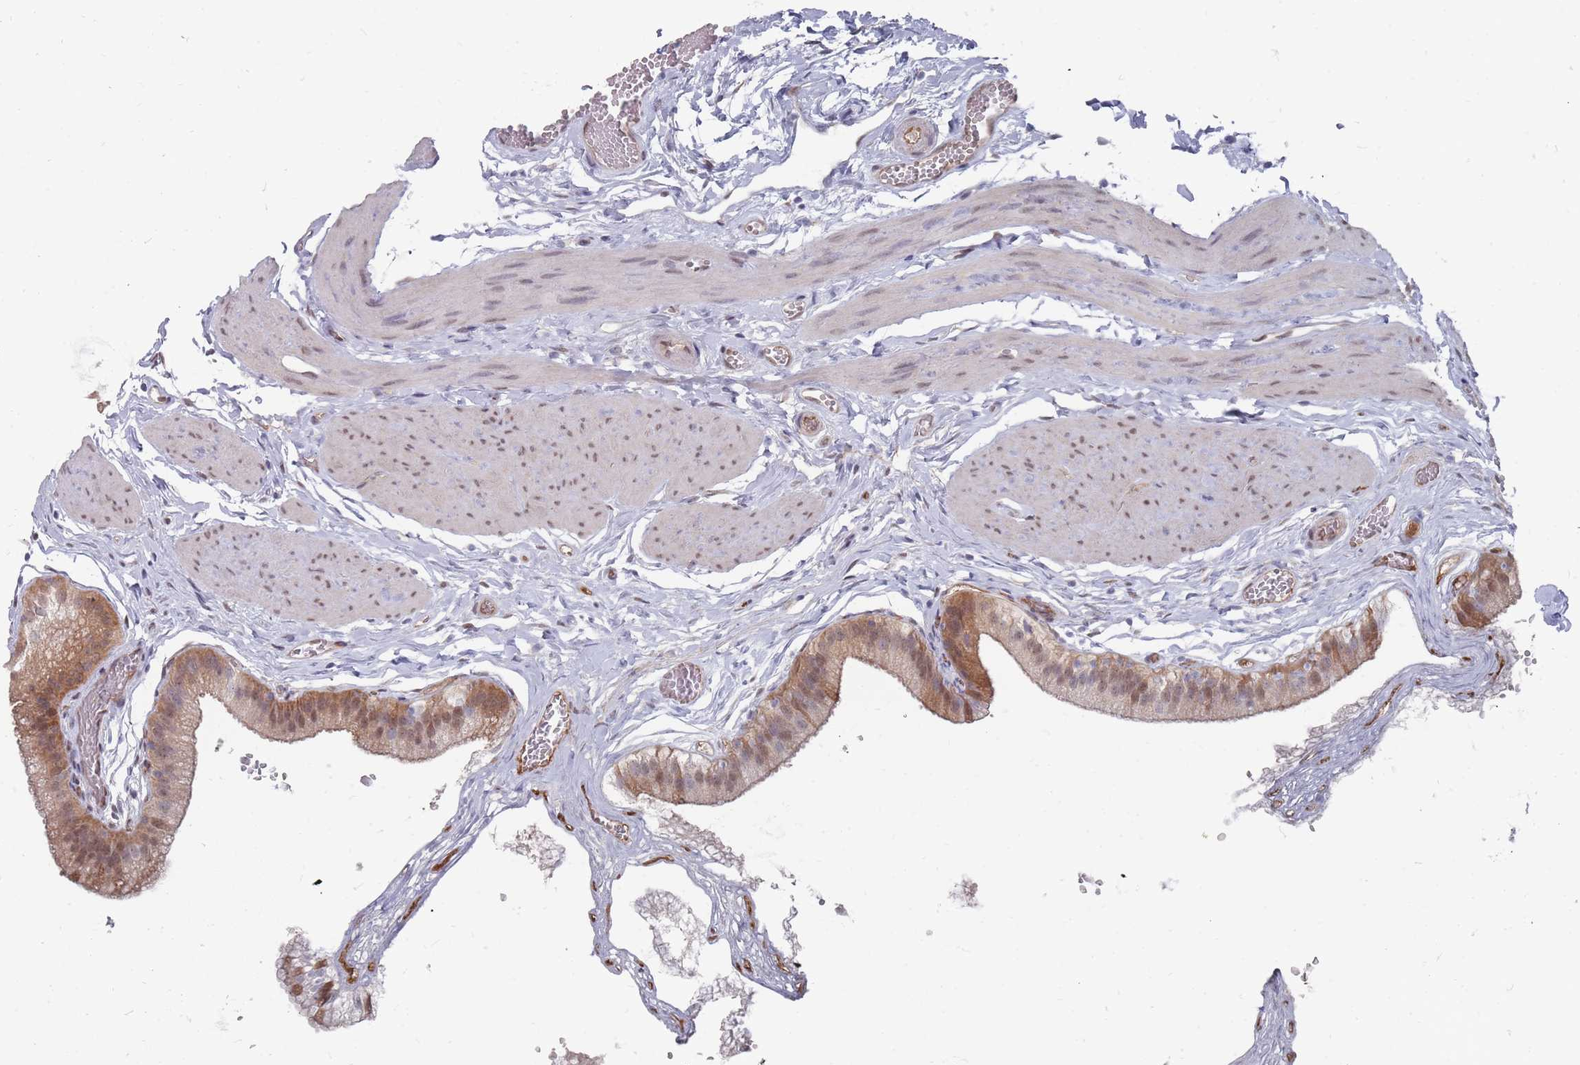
{"staining": {"intensity": "moderate", "quantity": "25%-75%", "location": "cytoplasmic/membranous,nuclear"}, "tissue": "gallbladder", "cell_type": "Glandular cells", "image_type": "normal", "snomed": [{"axis": "morphology", "description": "Normal tissue, NOS"}, {"axis": "topography", "description": "Gallbladder"}], "caption": "A brown stain labels moderate cytoplasmic/membranous,nuclear staining of a protein in glandular cells of unremarkable human gallbladder.", "gene": "NKD1", "patient": {"sex": "female", "age": 54}}